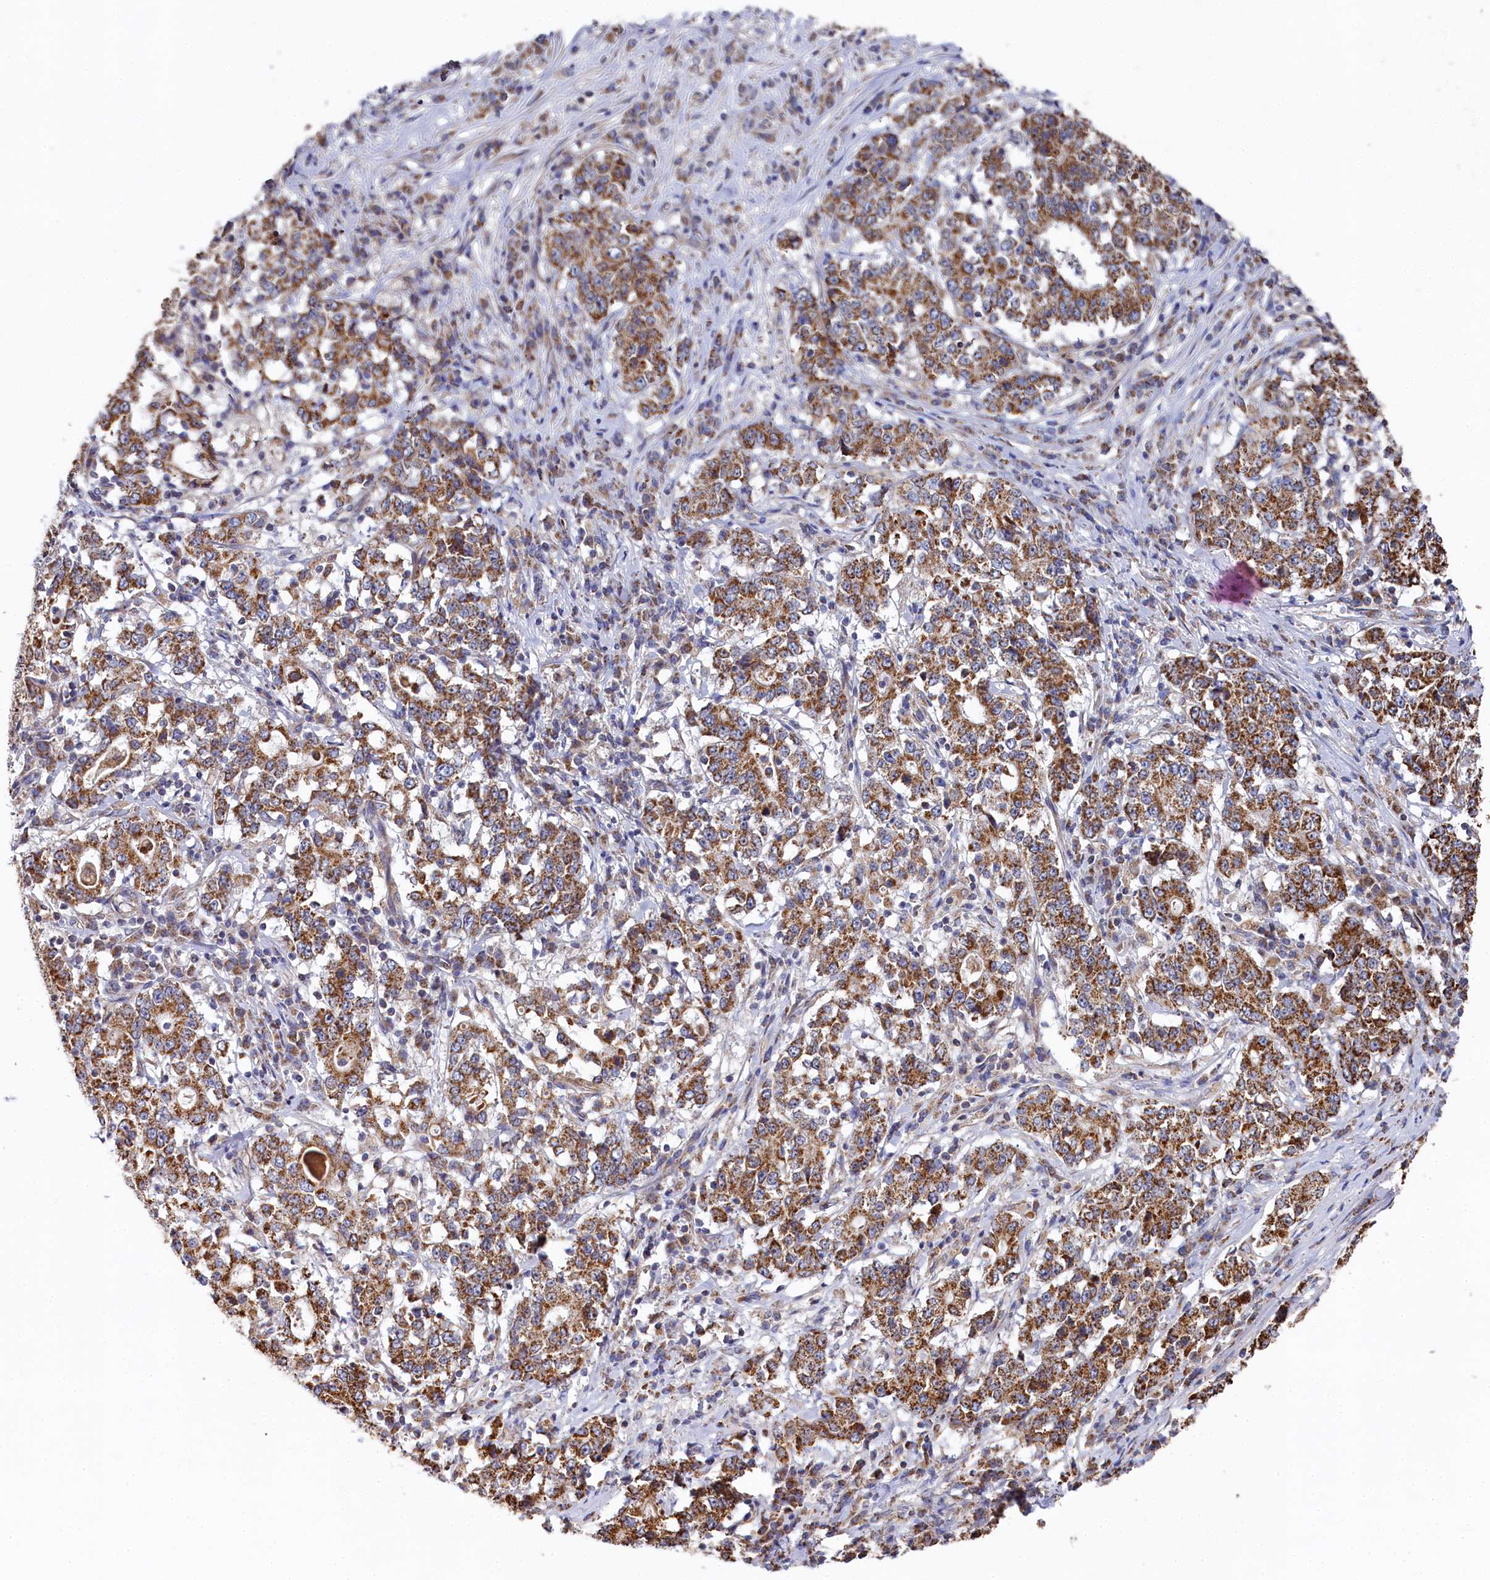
{"staining": {"intensity": "strong", "quantity": ">75%", "location": "cytoplasmic/membranous"}, "tissue": "stomach cancer", "cell_type": "Tumor cells", "image_type": "cancer", "snomed": [{"axis": "morphology", "description": "Adenocarcinoma, NOS"}, {"axis": "topography", "description": "Stomach"}], "caption": "Stomach cancer stained with IHC reveals strong cytoplasmic/membranous positivity in about >75% of tumor cells.", "gene": "HAUS2", "patient": {"sex": "male", "age": 59}}